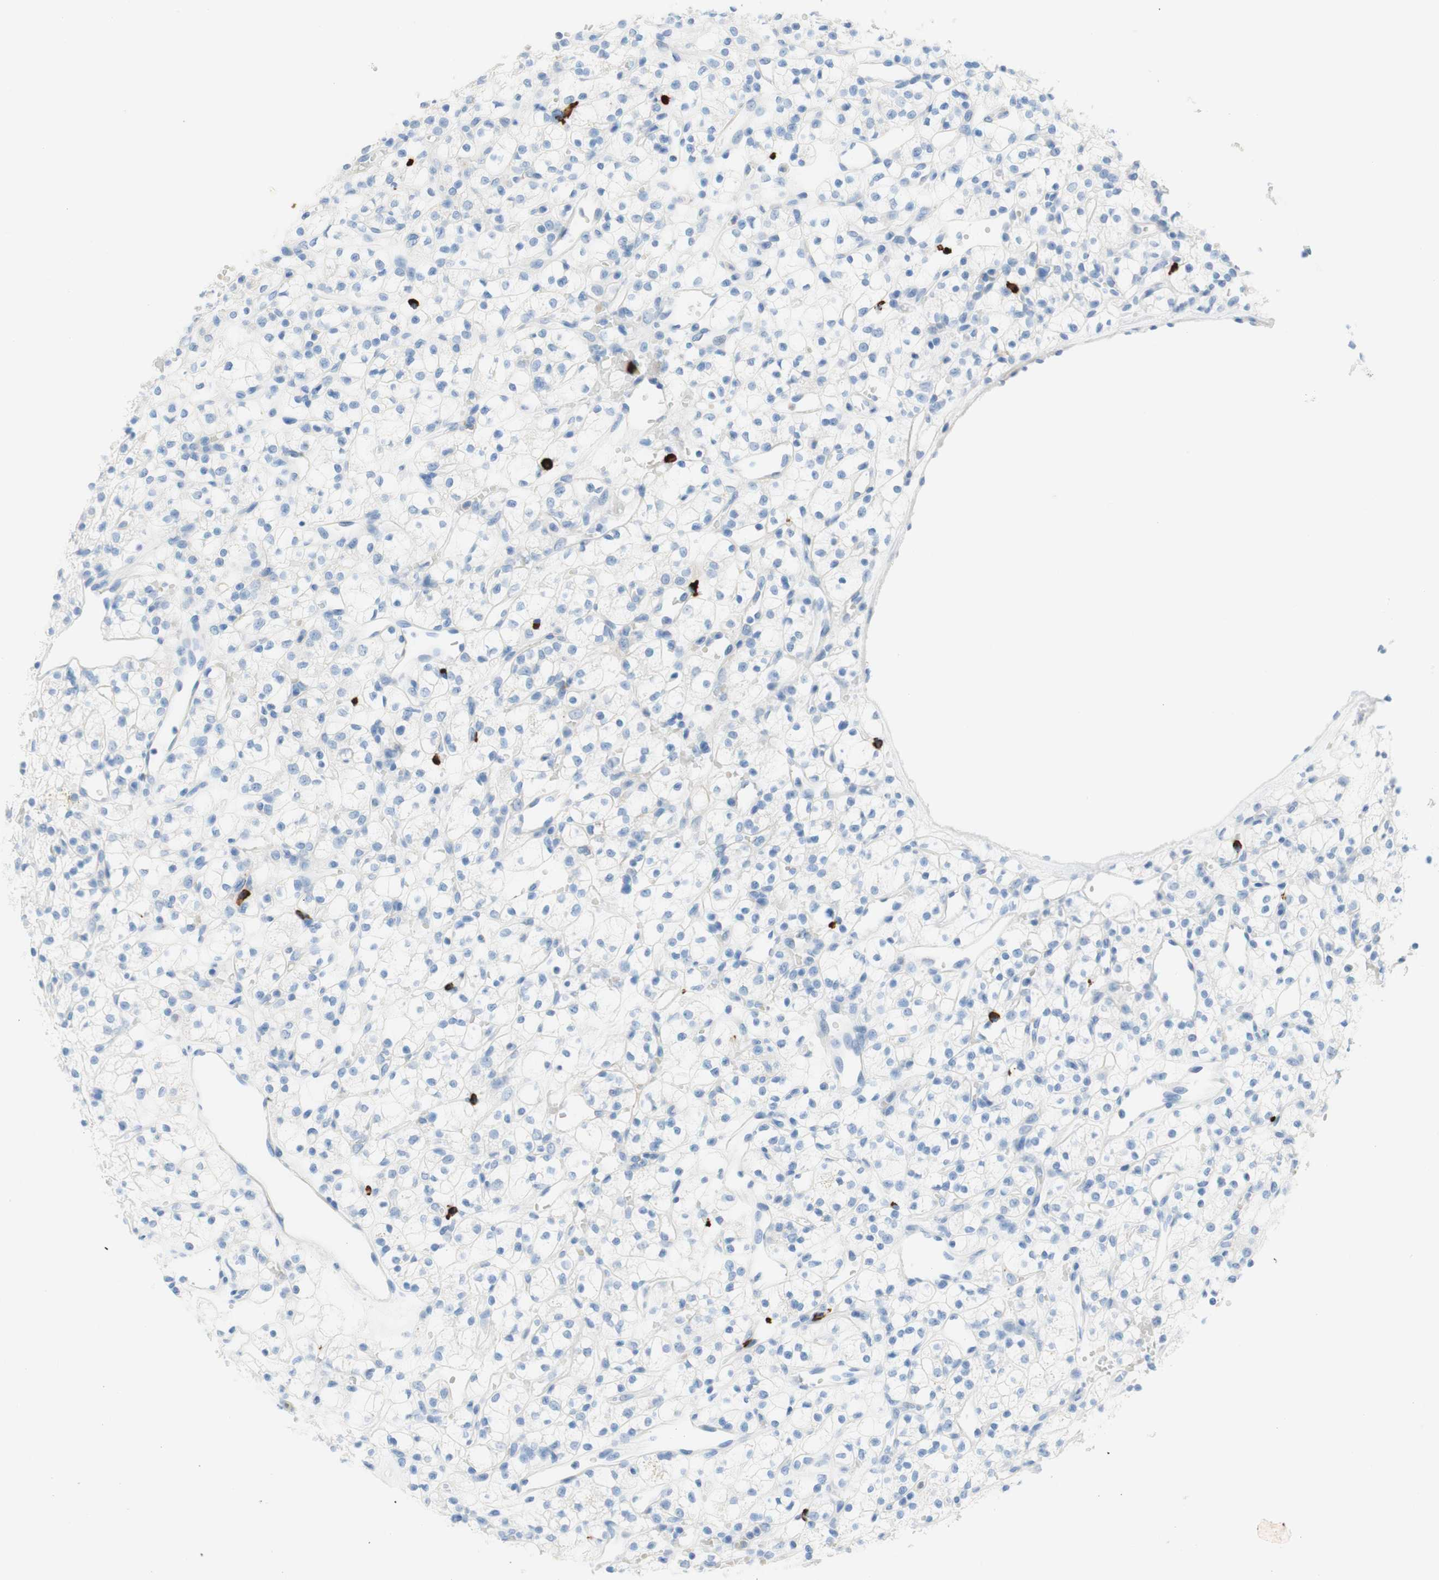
{"staining": {"intensity": "negative", "quantity": "none", "location": "none"}, "tissue": "renal cancer", "cell_type": "Tumor cells", "image_type": "cancer", "snomed": [{"axis": "morphology", "description": "Adenocarcinoma, NOS"}, {"axis": "topography", "description": "Kidney"}], "caption": "DAB immunohistochemical staining of renal adenocarcinoma exhibits no significant expression in tumor cells.", "gene": "CEACAM1", "patient": {"sex": "female", "age": 60}}